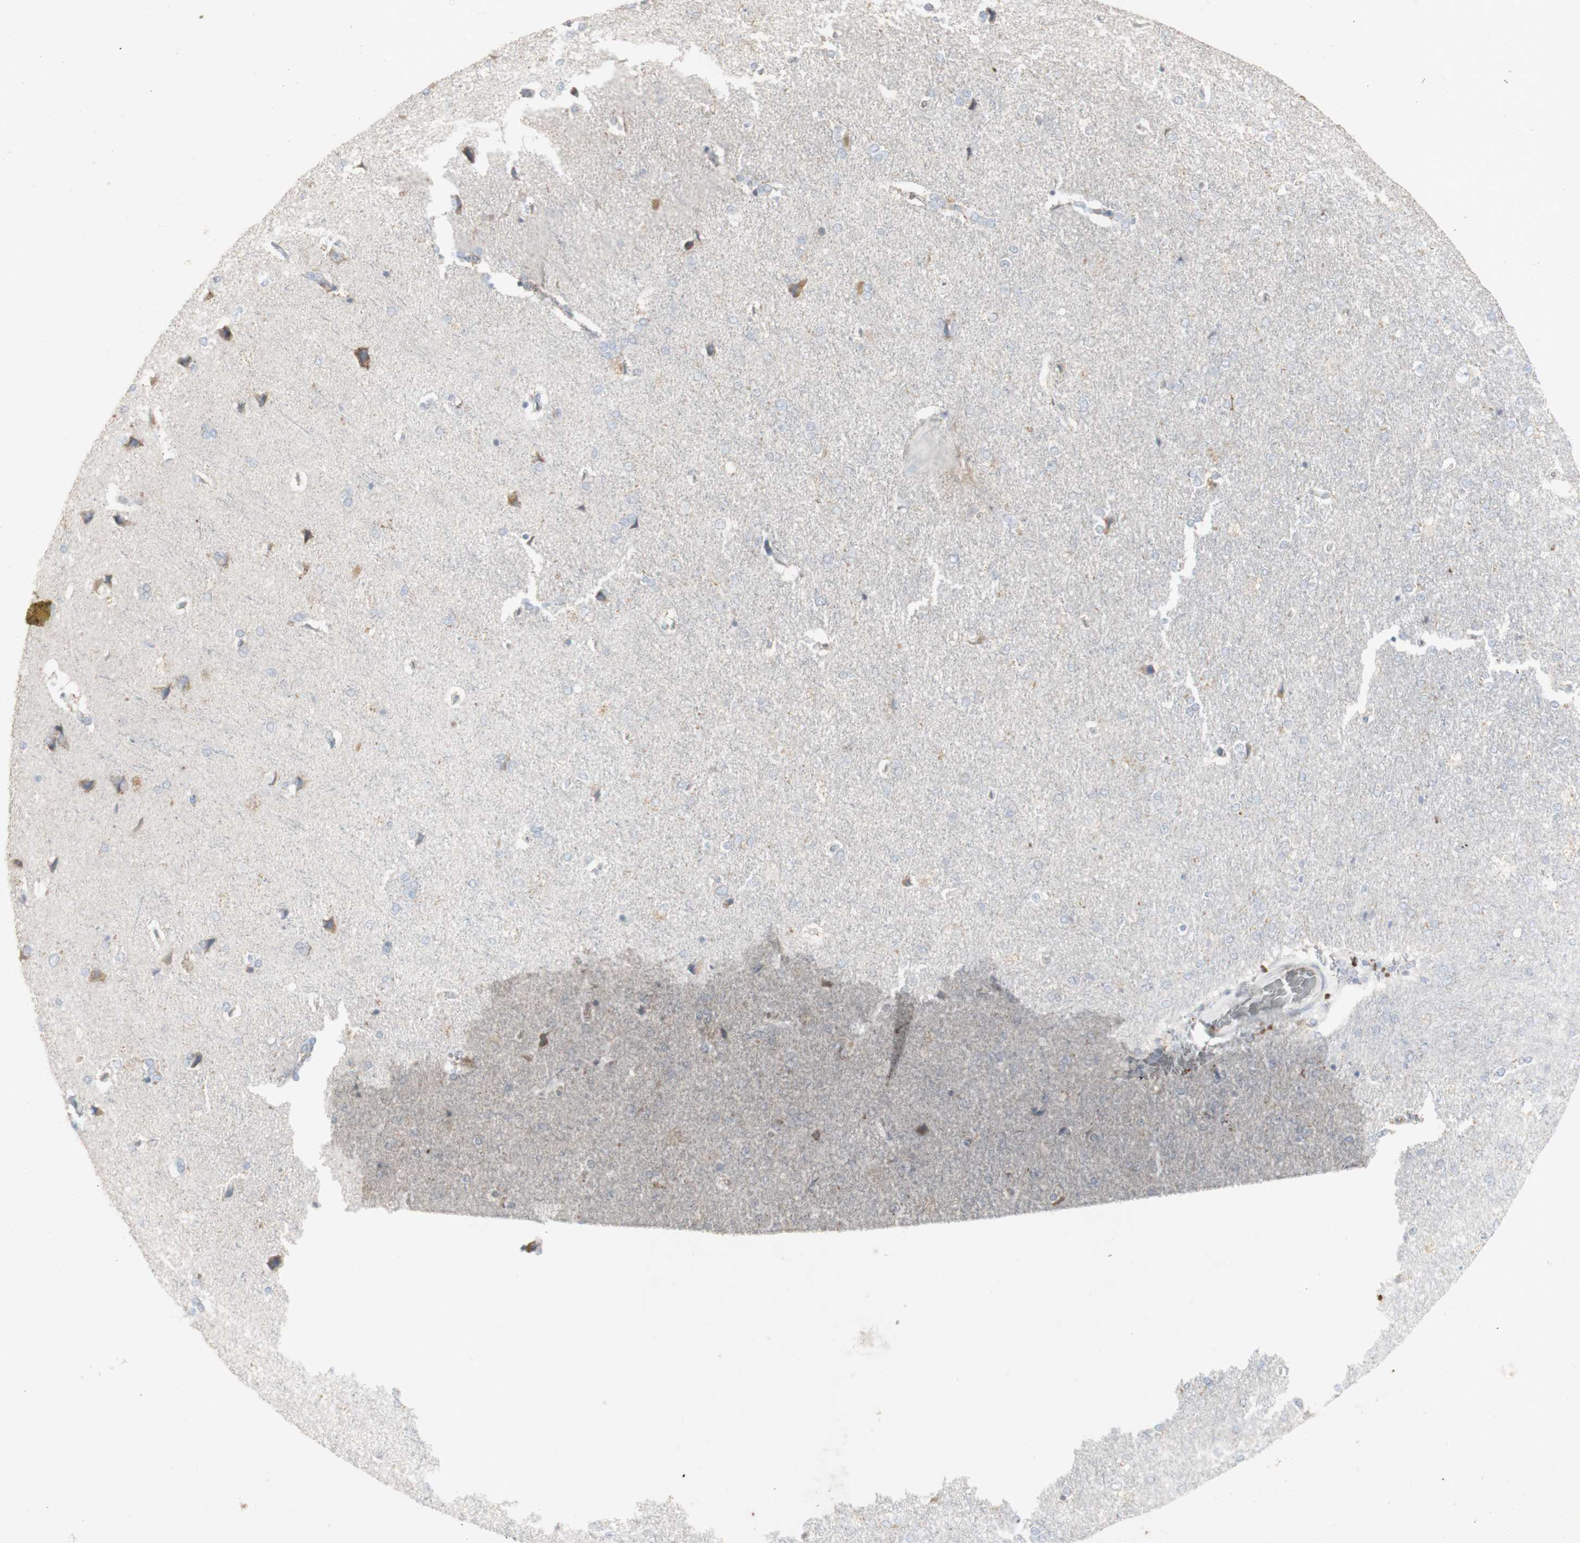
{"staining": {"intensity": "negative", "quantity": "none", "location": "none"}, "tissue": "cerebral cortex", "cell_type": "Endothelial cells", "image_type": "normal", "snomed": [{"axis": "morphology", "description": "Normal tissue, NOS"}, {"axis": "topography", "description": "Cerebral cortex"}], "caption": "A high-resolution photomicrograph shows IHC staining of unremarkable cerebral cortex, which displays no significant positivity in endothelial cells.", "gene": "INS", "patient": {"sex": "male", "age": 62}}